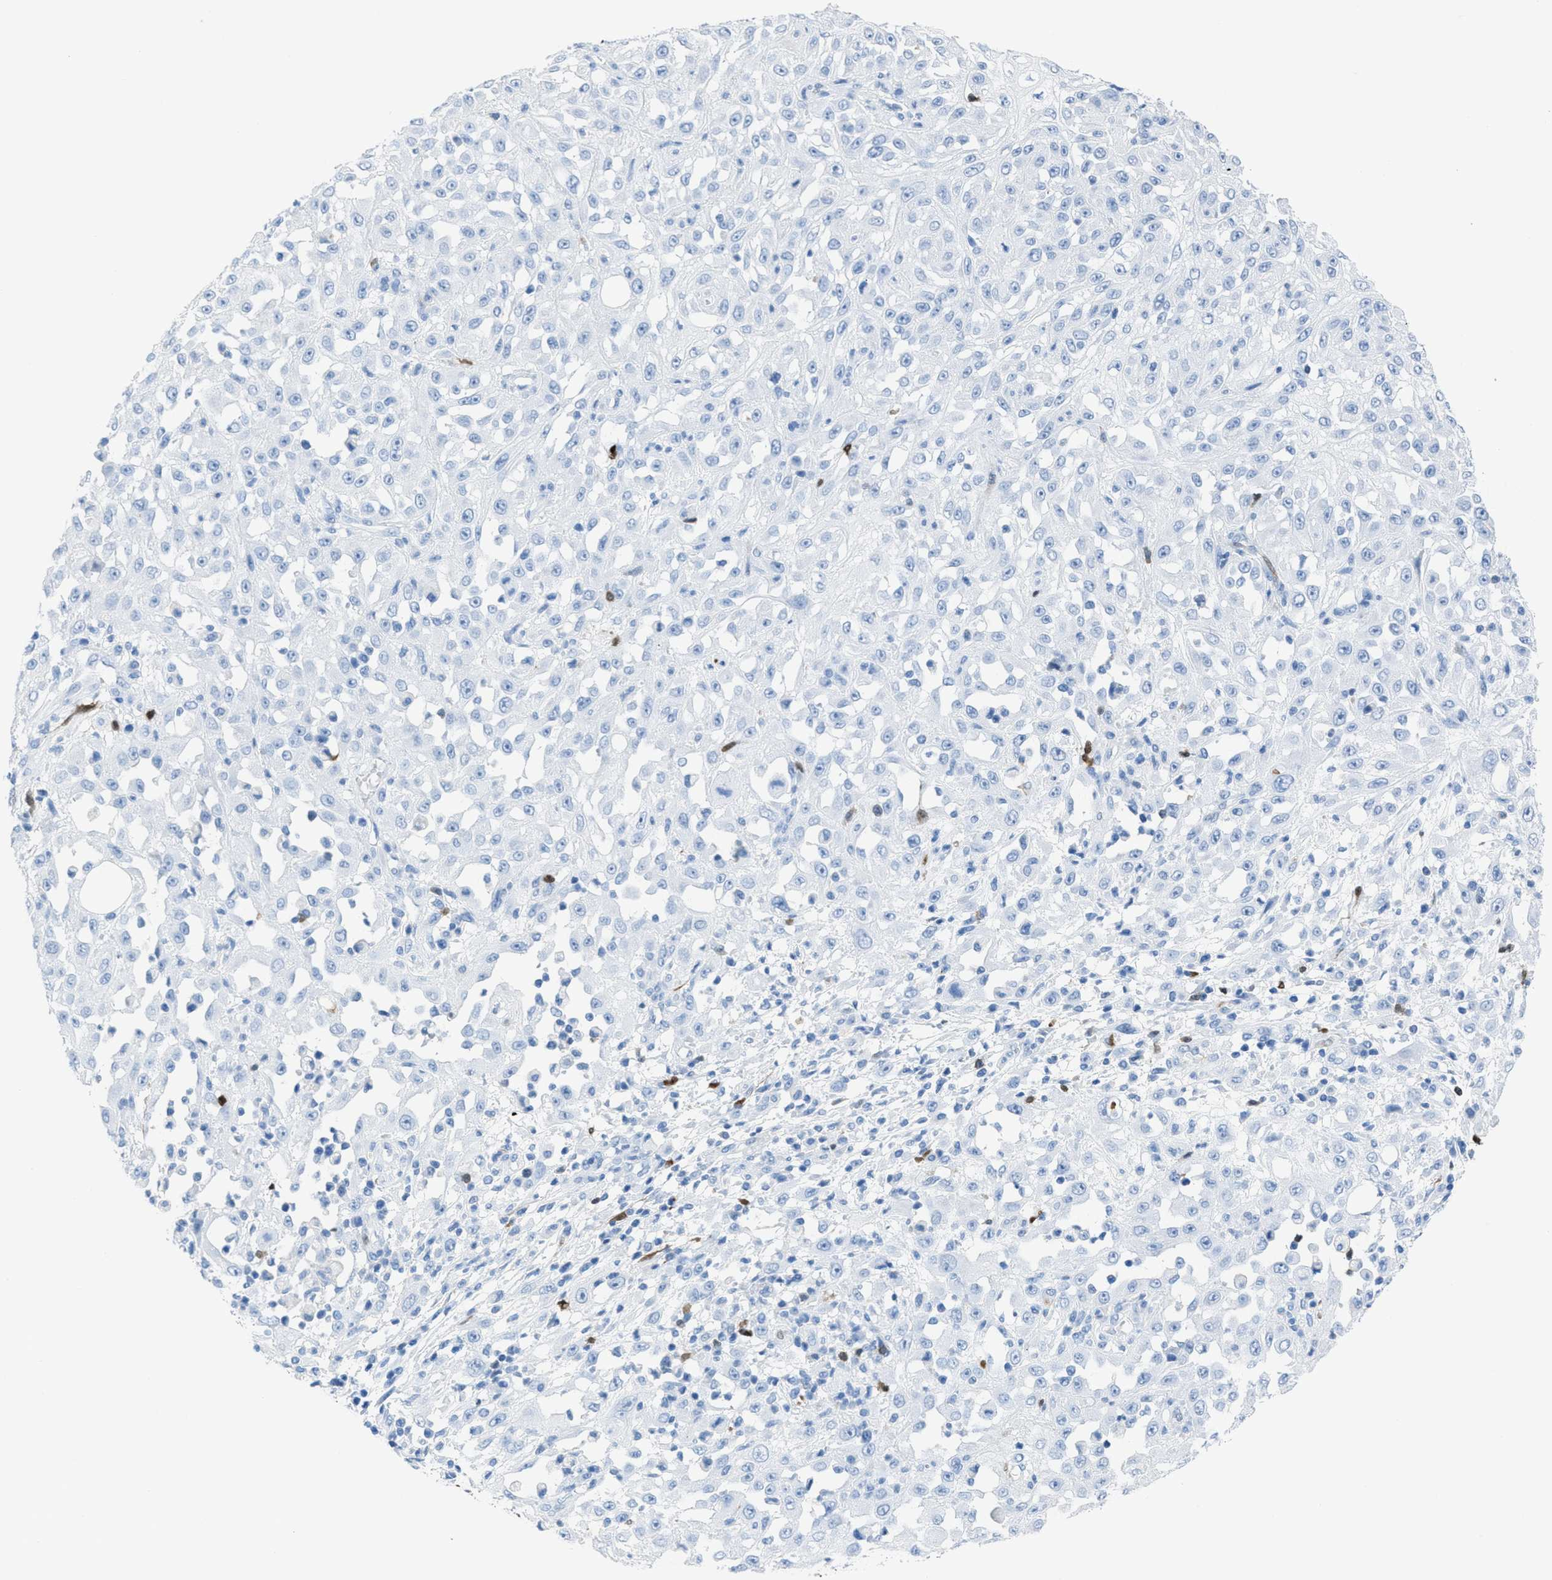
{"staining": {"intensity": "negative", "quantity": "none", "location": "none"}, "tissue": "skin cancer", "cell_type": "Tumor cells", "image_type": "cancer", "snomed": [{"axis": "morphology", "description": "Squamous cell carcinoma, NOS"}, {"axis": "morphology", "description": "Squamous cell carcinoma, metastatic, NOS"}, {"axis": "topography", "description": "Skin"}, {"axis": "topography", "description": "Lymph node"}], "caption": "The immunohistochemistry histopathology image has no significant expression in tumor cells of skin cancer (squamous cell carcinoma) tissue.", "gene": "CDKN2A", "patient": {"sex": "male", "age": 75}}